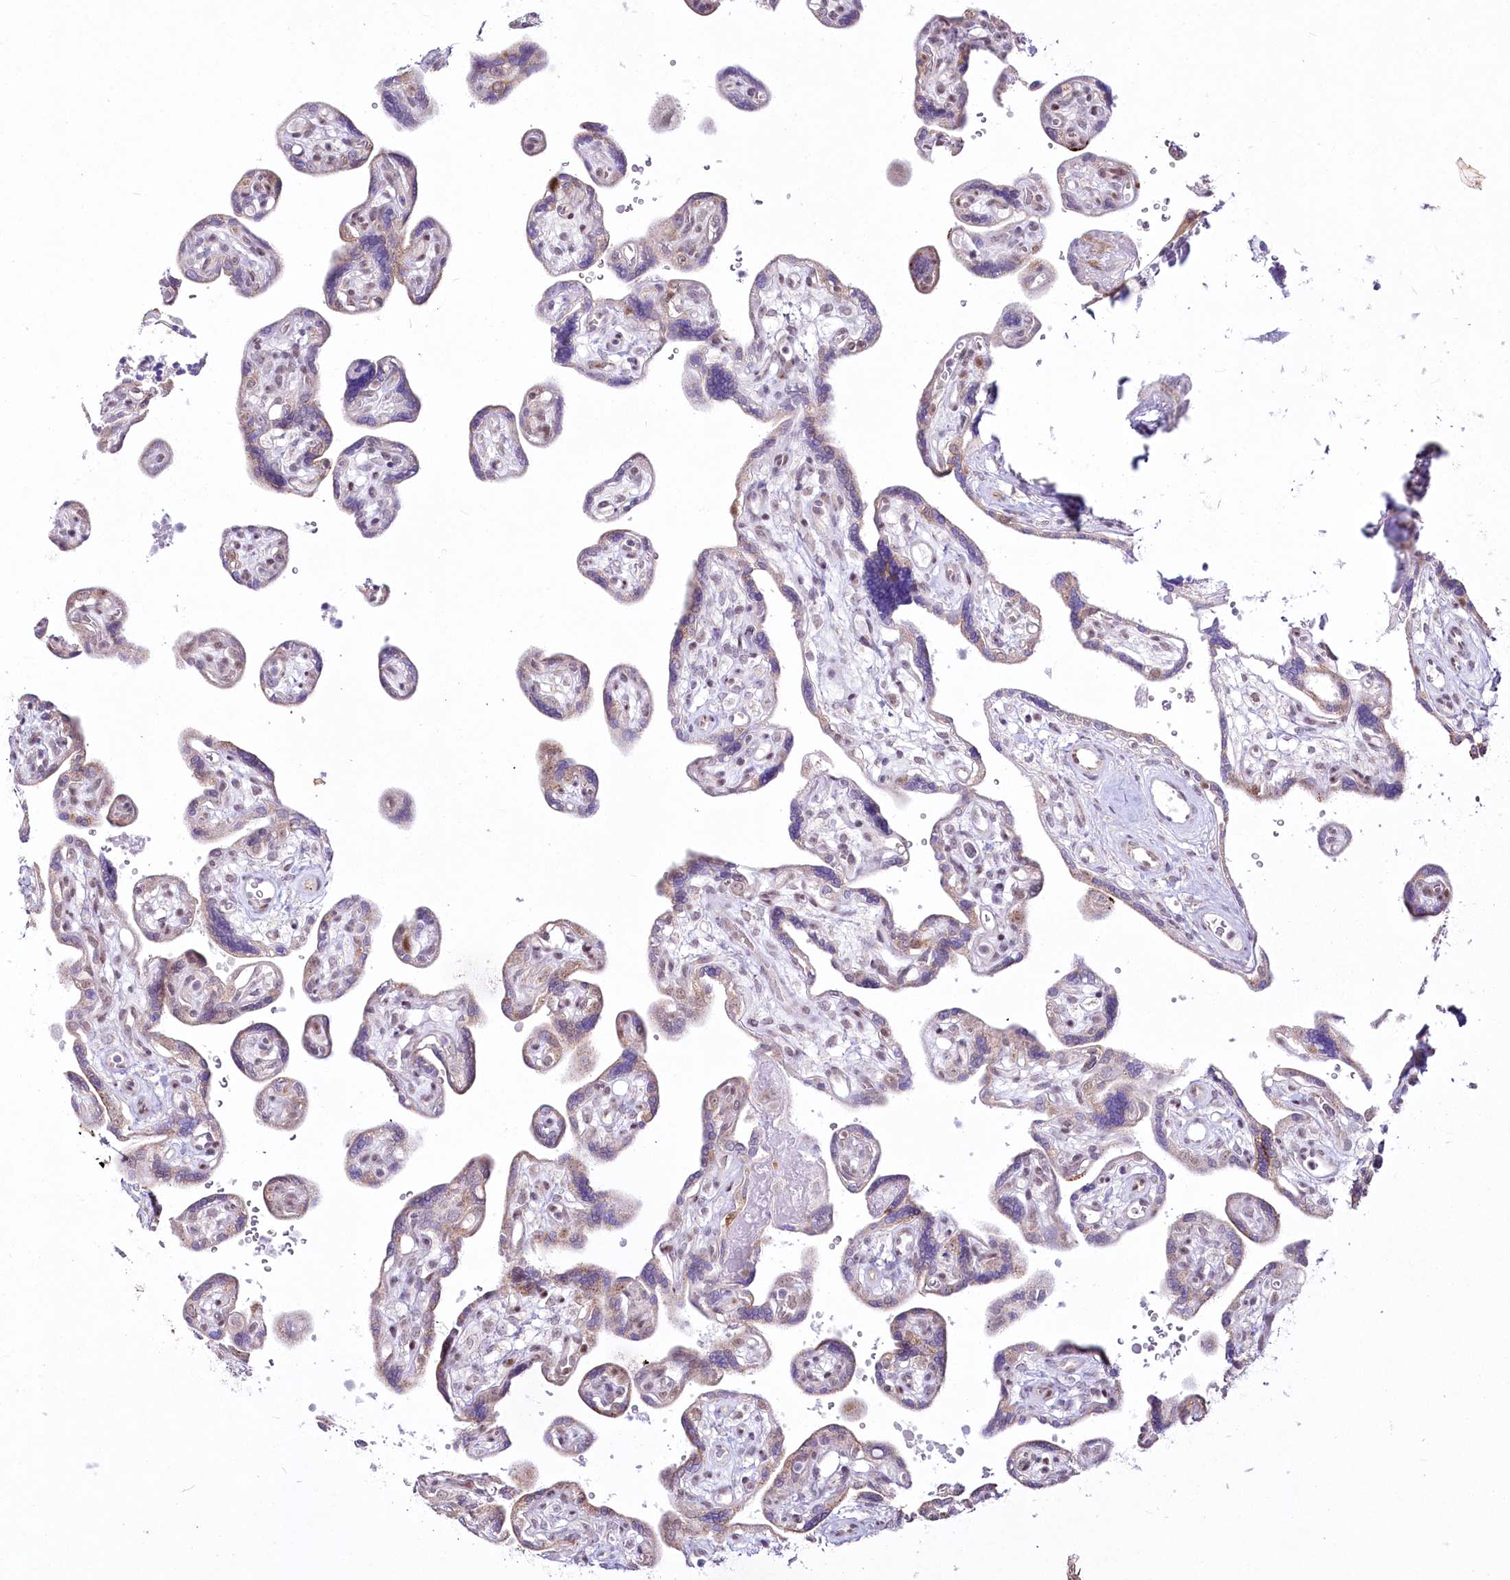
{"staining": {"intensity": "weak", "quantity": "<25%", "location": "cytoplasmic/membranous,nuclear"}, "tissue": "placenta", "cell_type": "Trophoblastic cells", "image_type": "normal", "snomed": [{"axis": "morphology", "description": "Normal tissue, NOS"}, {"axis": "topography", "description": "Placenta"}], "caption": "This is an immunohistochemistry (IHC) photomicrograph of normal placenta. There is no positivity in trophoblastic cells.", "gene": "YBX3", "patient": {"sex": "female", "age": 39}}